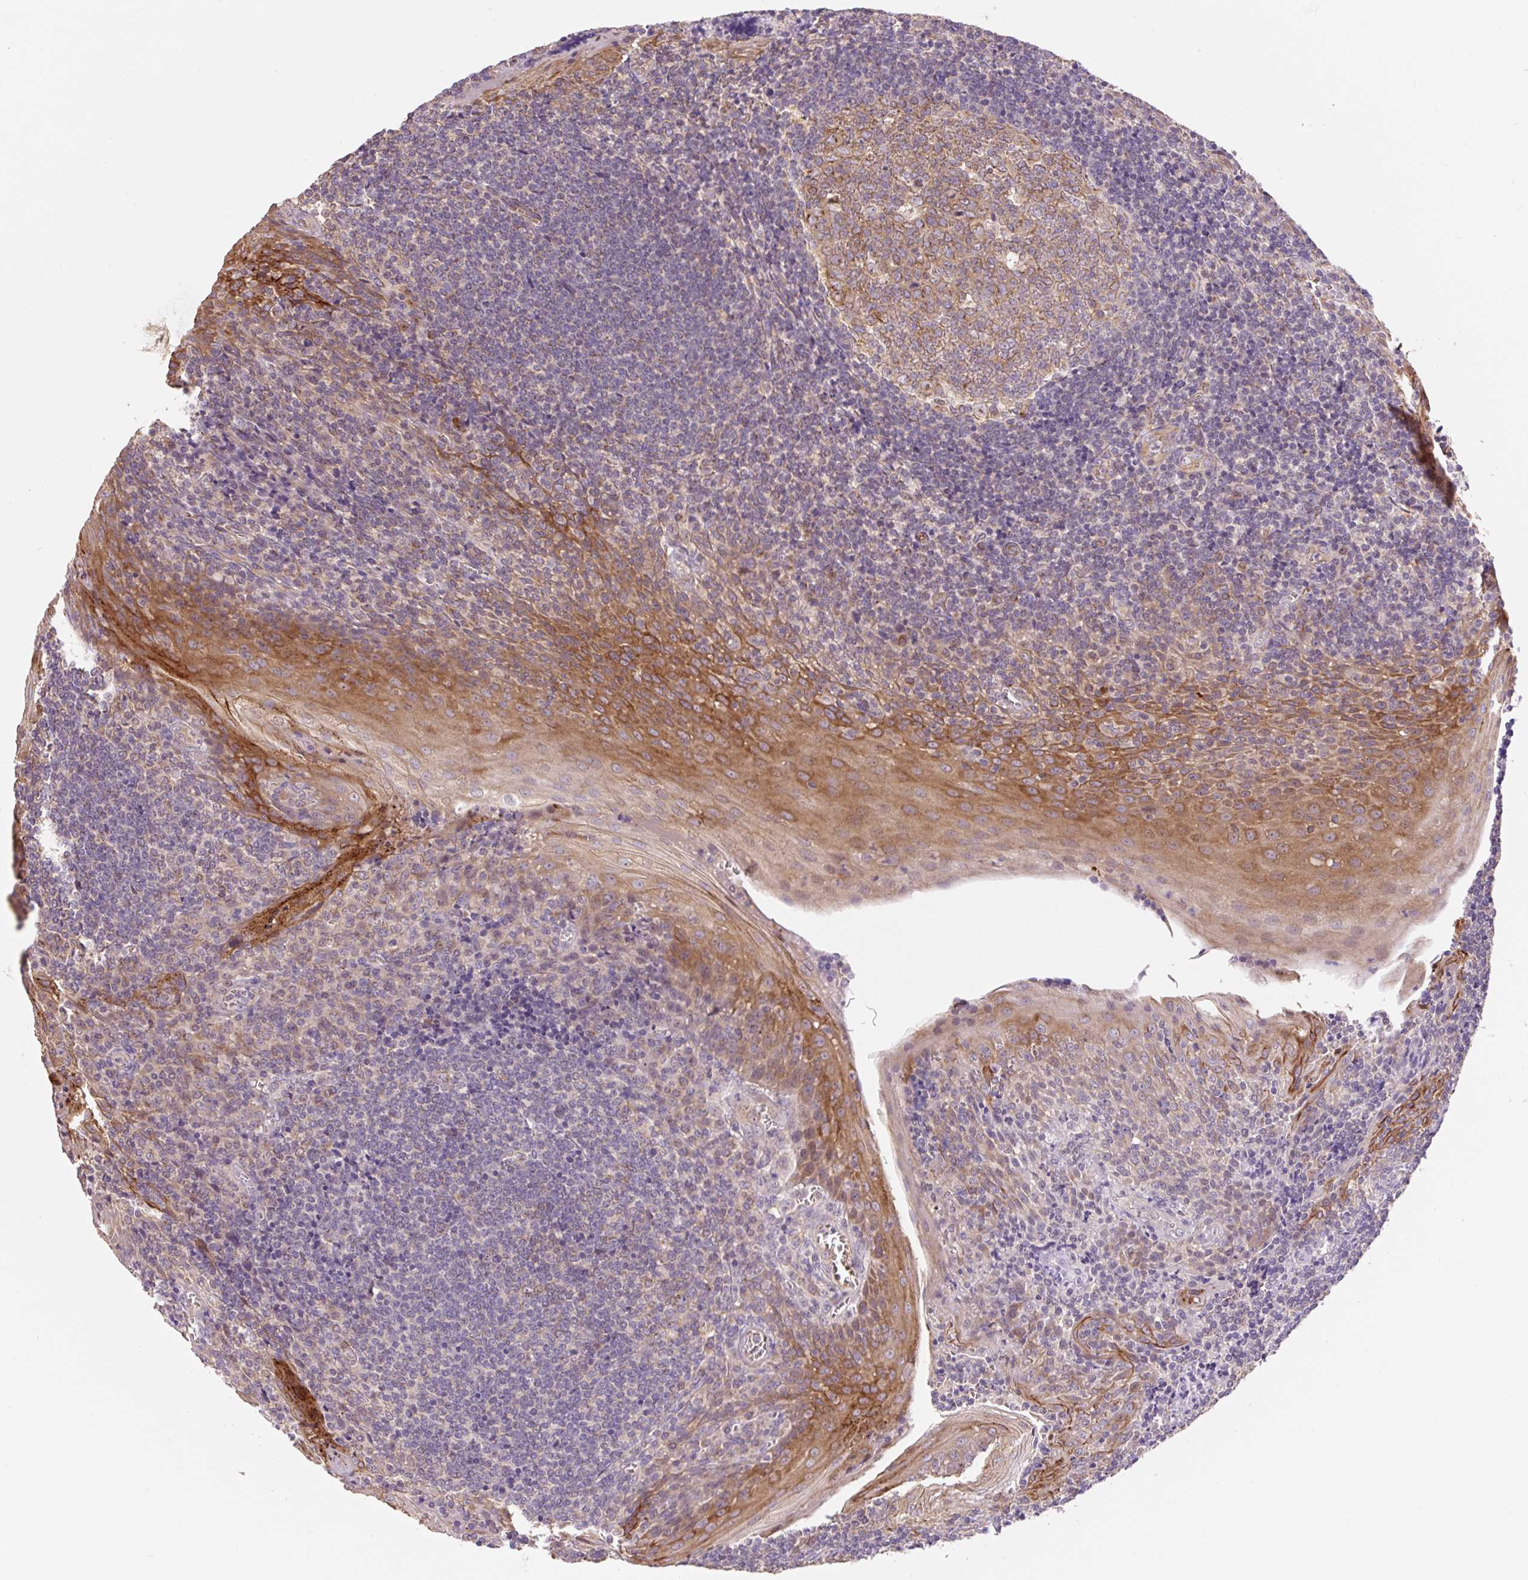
{"staining": {"intensity": "weak", "quantity": ">75%", "location": "cytoplasmic/membranous"}, "tissue": "tonsil", "cell_type": "Germinal center cells", "image_type": "normal", "snomed": [{"axis": "morphology", "description": "Normal tissue, NOS"}, {"axis": "topography", "description": "Tonsil"}], "caption": "Weak cytoplasmic/membranous positivity is identified in approximately >75% of germinal center cells in benign tonsil.", "gene": "COX8A", "patient": {"sex": "male", "age": 27}}